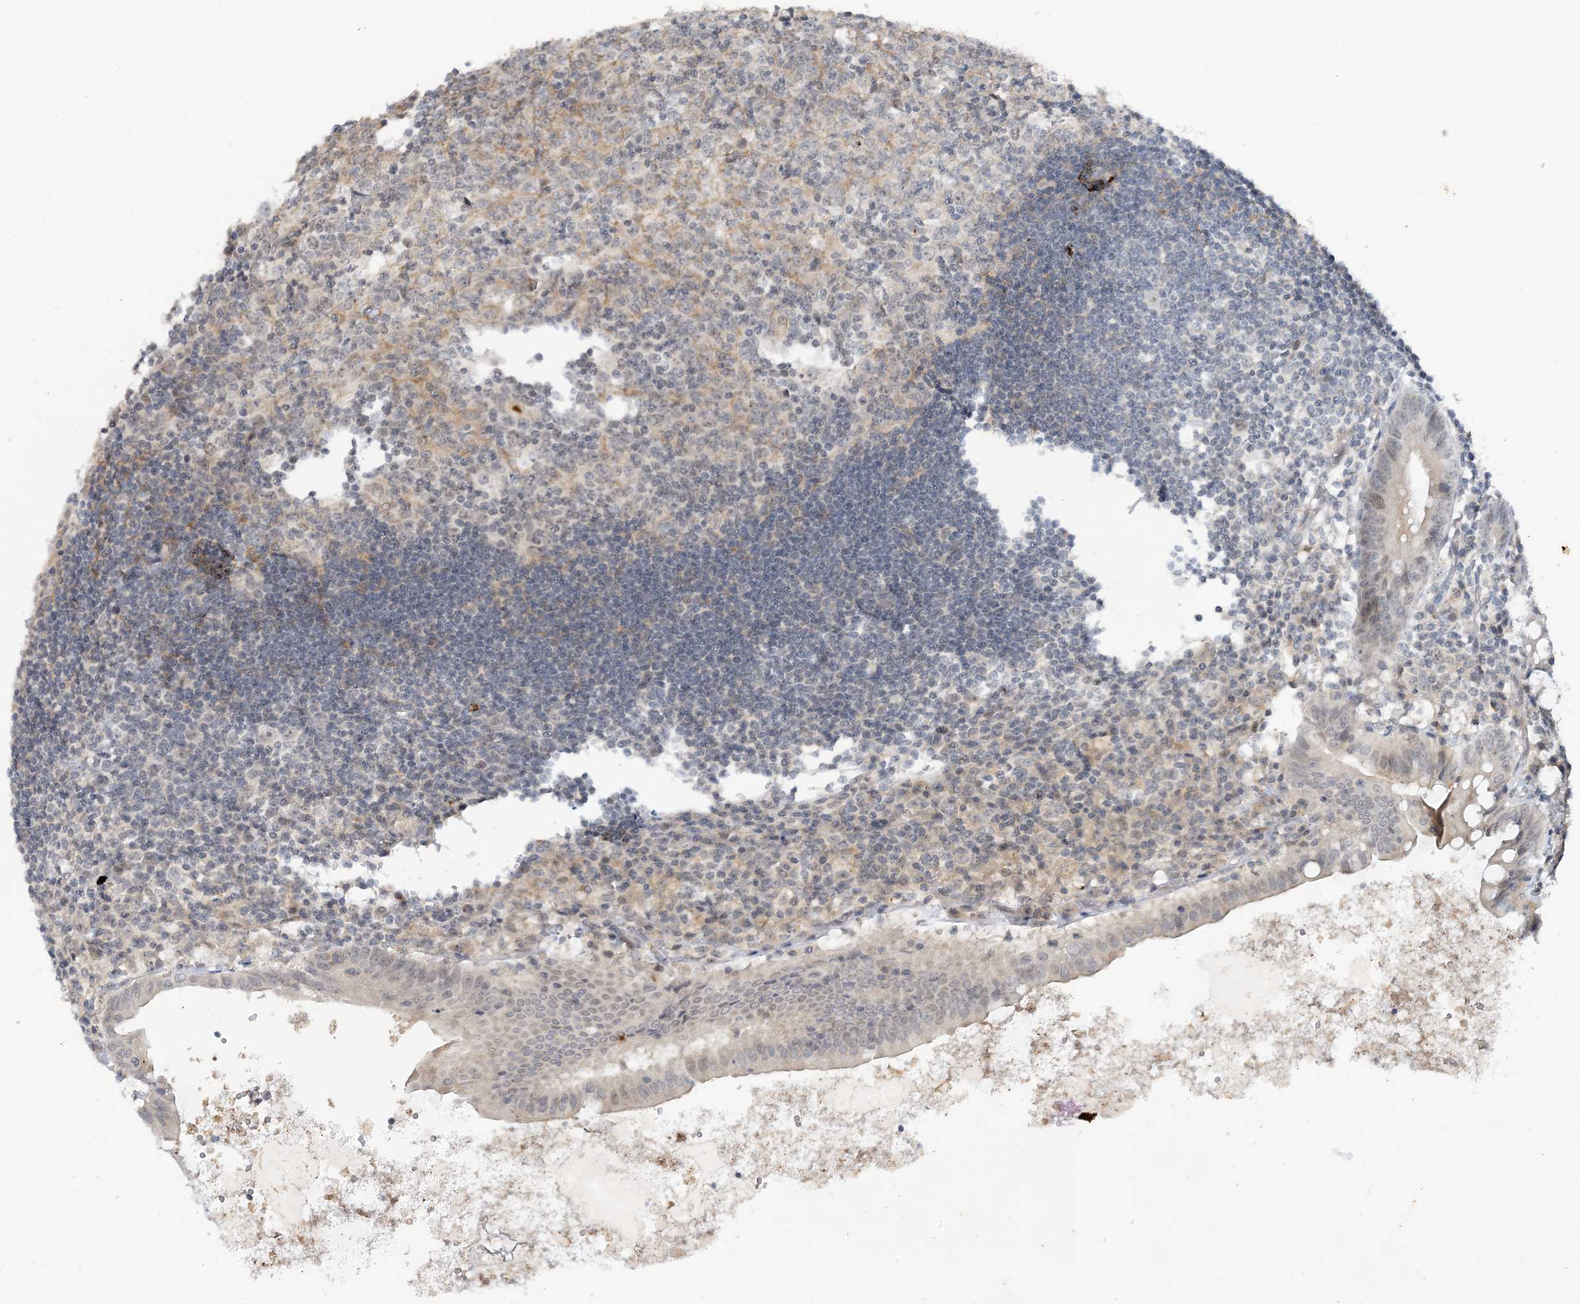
{"staining": {"intensity": "negative", "quantity": "none", "location": "none"}, "tissue": "appendix", "cell_type": "Glandular cells", "image_type": "normal", "snomed": [{"axis": "morphology", "description": "Normal tissue, NOS"}, {"axis": "topography", "description": "Appendix"}], "caption": "Immunohistochemistry micrograph of benign human appendix stained for a protein (brown), which demonstrates no expression in glandular cells.", "gene": "LEXM", "patient": {"sex": "female", "age": 54}}